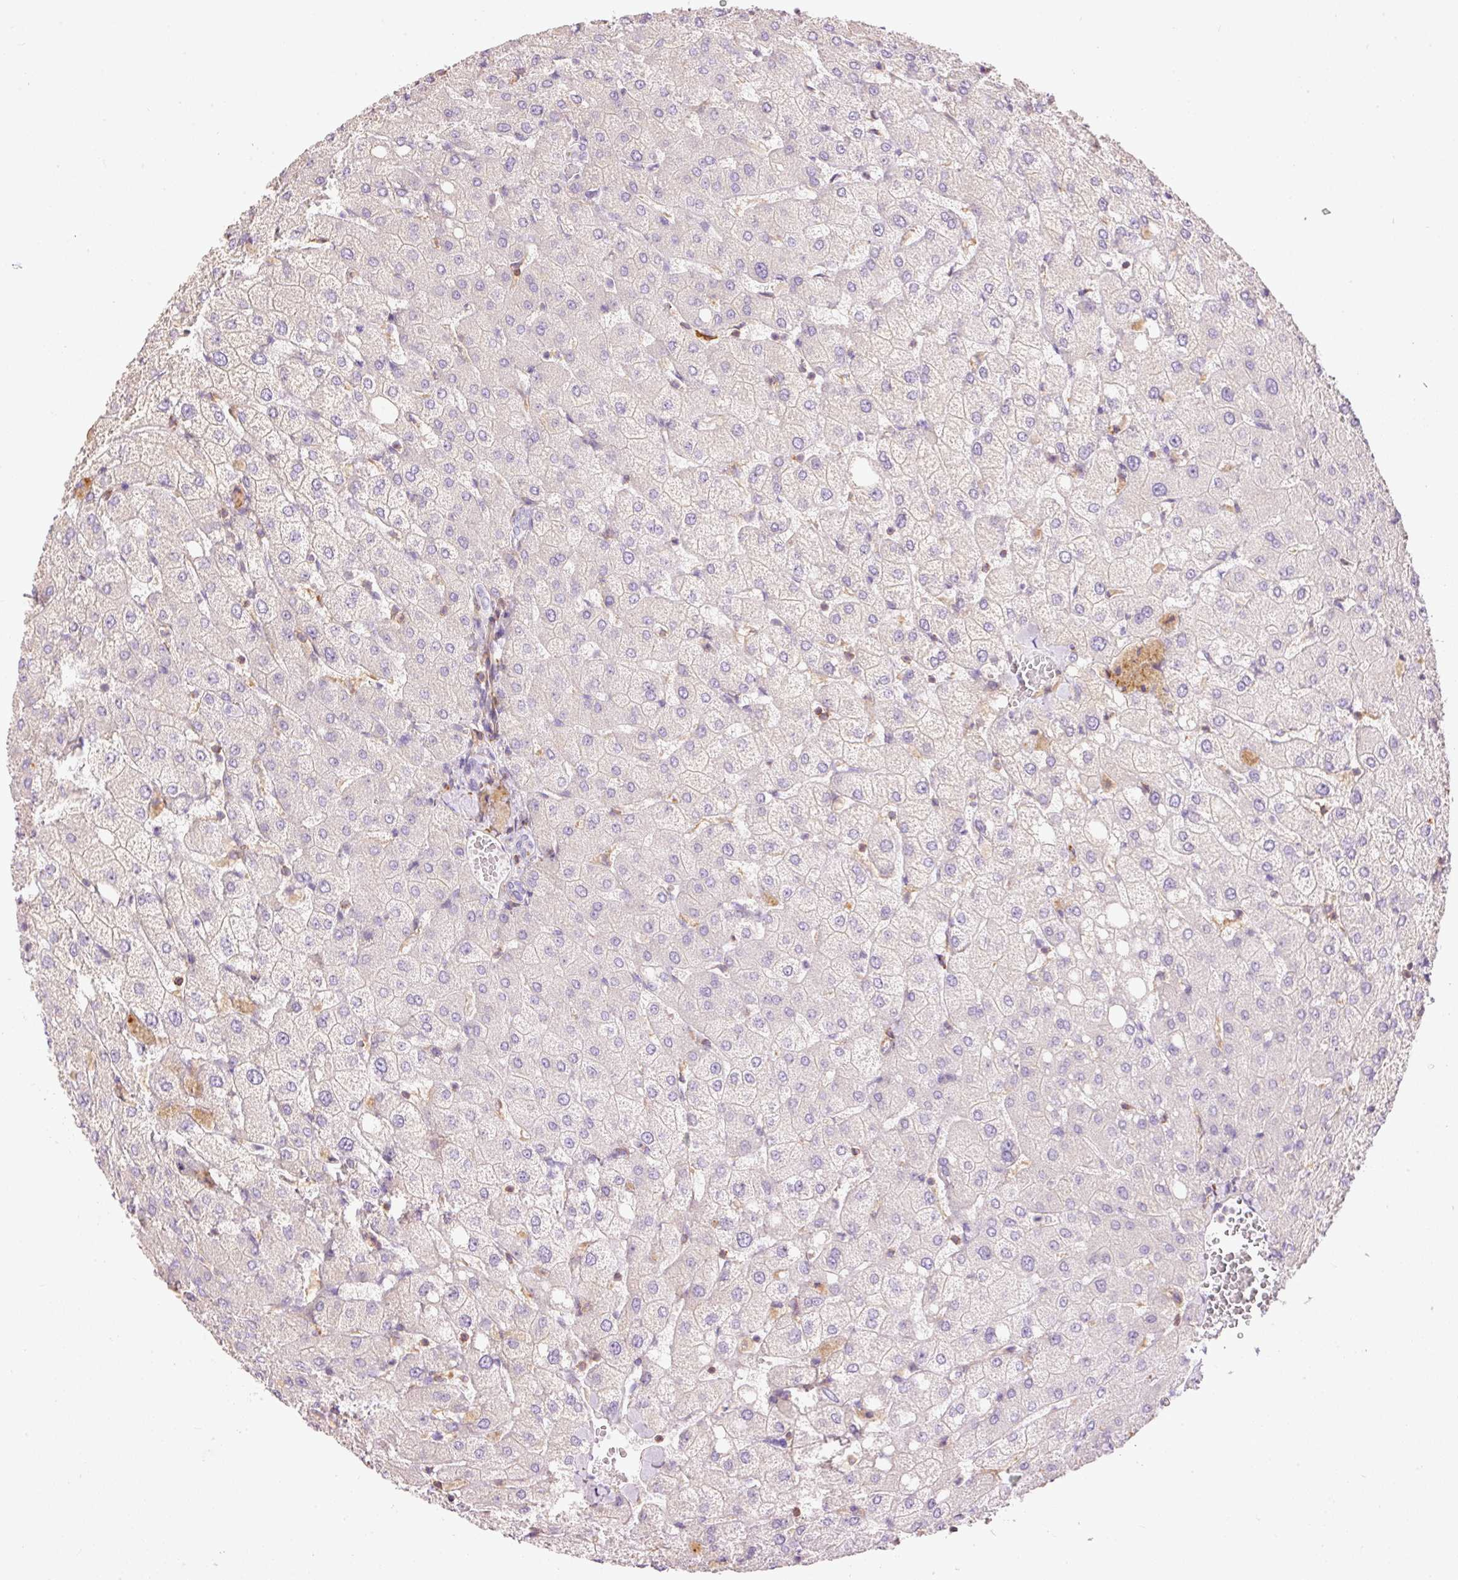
{"staining": {"intensity": "negative", "quantity": "none", "location": "none"}, "tissue": "liver", "cell_type": "Cholangiocytes", "image_type": "normal", "snomed": [{"axis": "morphology", "description": "Normal tissue, NOS"}, {"axis": "topography", "description": "Liver"}], "caption": "This image is of normal liver stained with immunohistochemistry to label a protein in brown with the nuclei are counter-stained blue. There is no staining in cholangiocytes.", "gene": "DOK6", "patient": {"sex": "female", "age": 54}}